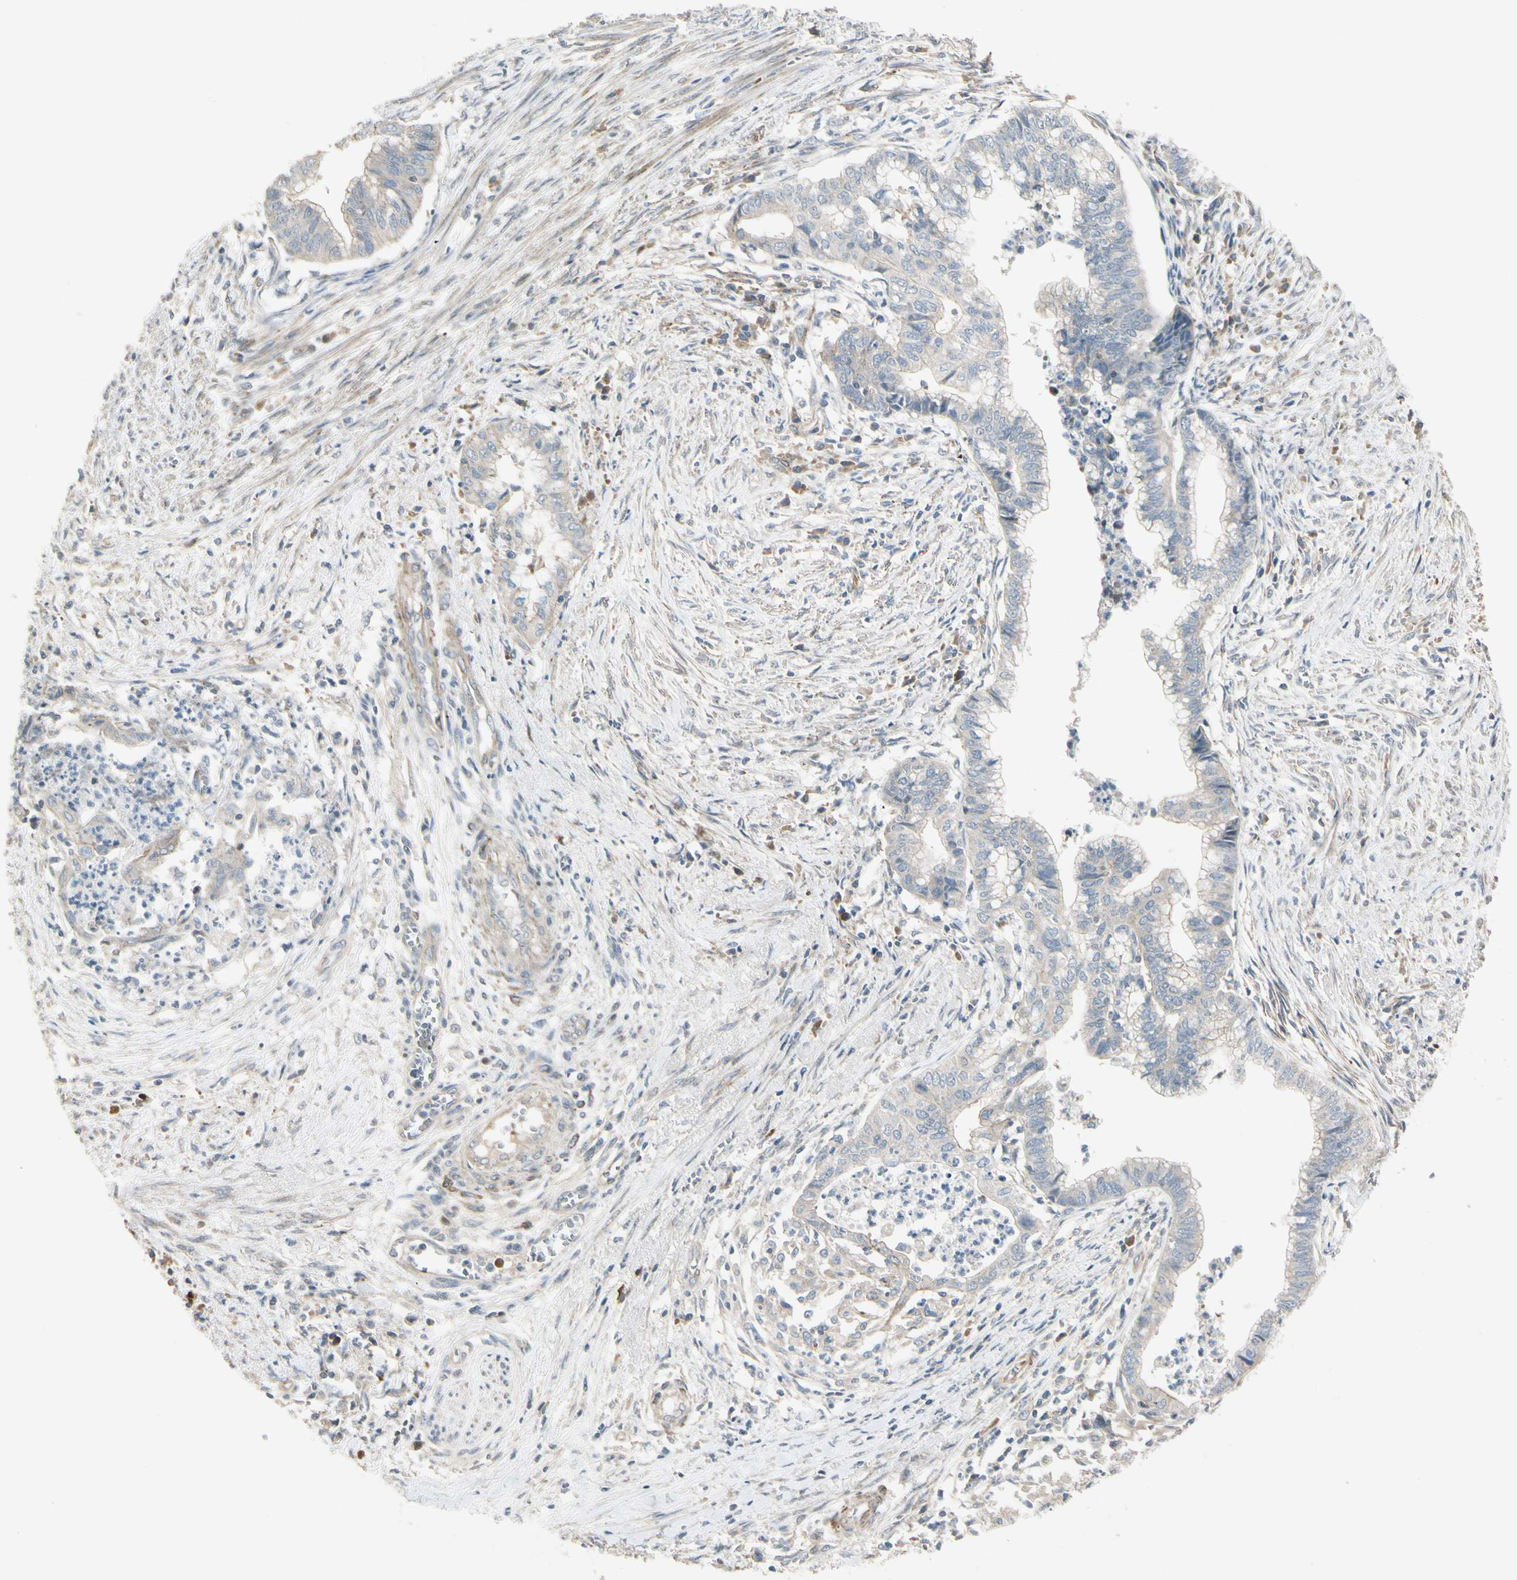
{"staining": {"intensity": "weak", "quantity": "25%-75%", "location": "cytoplasmic/membranous"}, "tissue": "endometrial cancer", "cell_type": "Tumor cells", "image_type": "cancer", "snomed": [{"axis": "morphology", "description": "Necrosis, NOS"}, {"axis": "morphology", "description": "Adenocarcinoma, NOS"}, {"axis": "topography", "description": "Endometrium"}], "caption": "Brown immunohistochemical staining in human endometrial adenocarcinoma demonstrates weak cytoplasmic/membranous positivity in approximately 25%-75% of tumor cells. (brown staining indicates protein expression, while blue staining denotes nuclei).", "gene": "PPP3CB", "patient": {"sex": "female", "age": 79}}